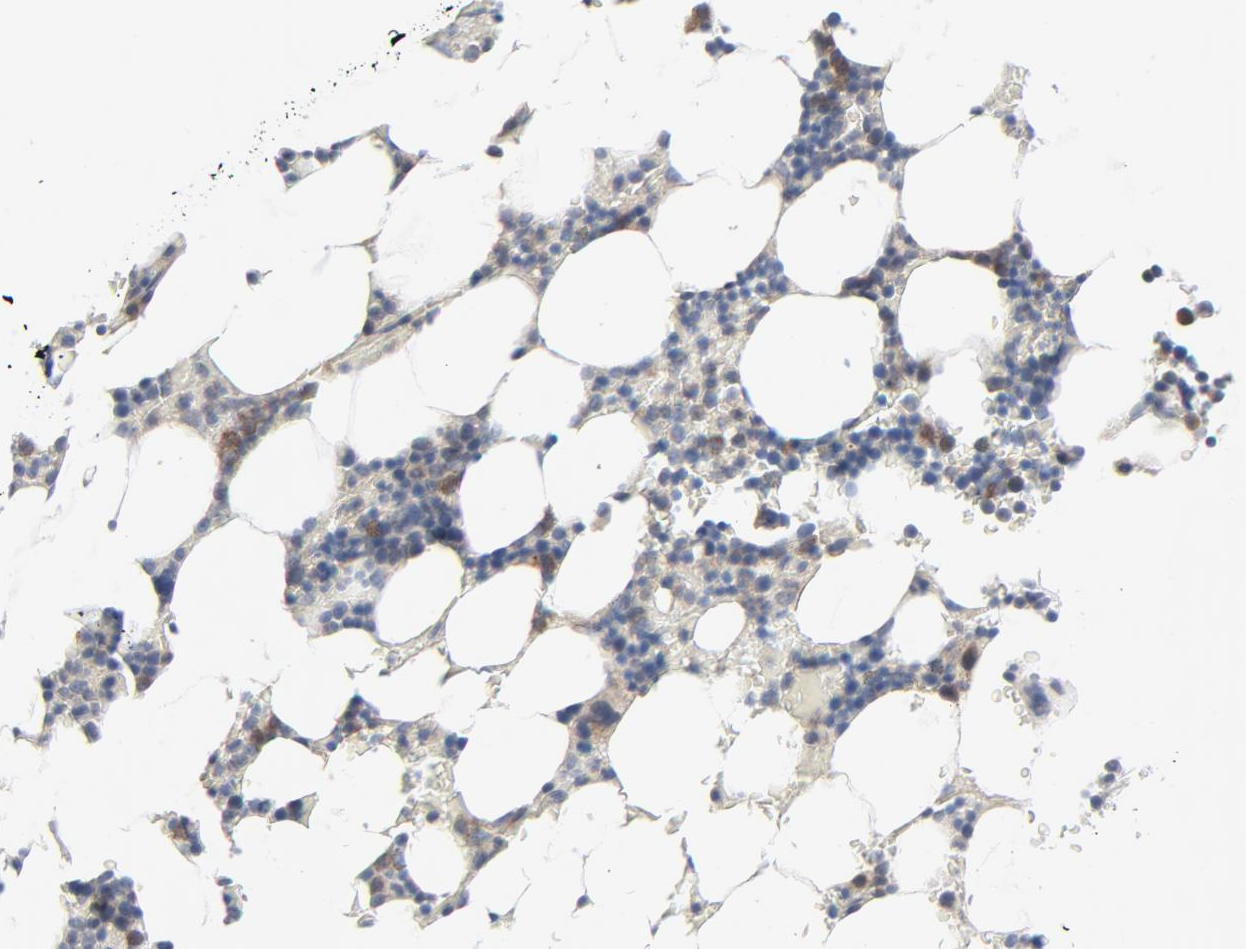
{"staining": {"intensity": "weak", "quantity": ">75%", "location": "cytoplasmic/membranous"}, "tissue": "bone marrow", "cell_type": "Hematopoietic cells", "image_type": "normal", "snomed": [{"axis": "morphology", "description": "Normal tissue, NOS"}, {"axis": "topography", "description": "Bone marrow"}], "caption": "Protein analysis of benign bone marrow exhibits weak cytoplasmic/membranous expression in about >75% of hematopoietic cells. The staining was performed using DAB to visualize the protein expression in brown, while the nuclei were stained in blue with hematoxylin (Magnification: 20x).", "gene": "TSG101", "patient": {"sex": "female", "age": 73}}